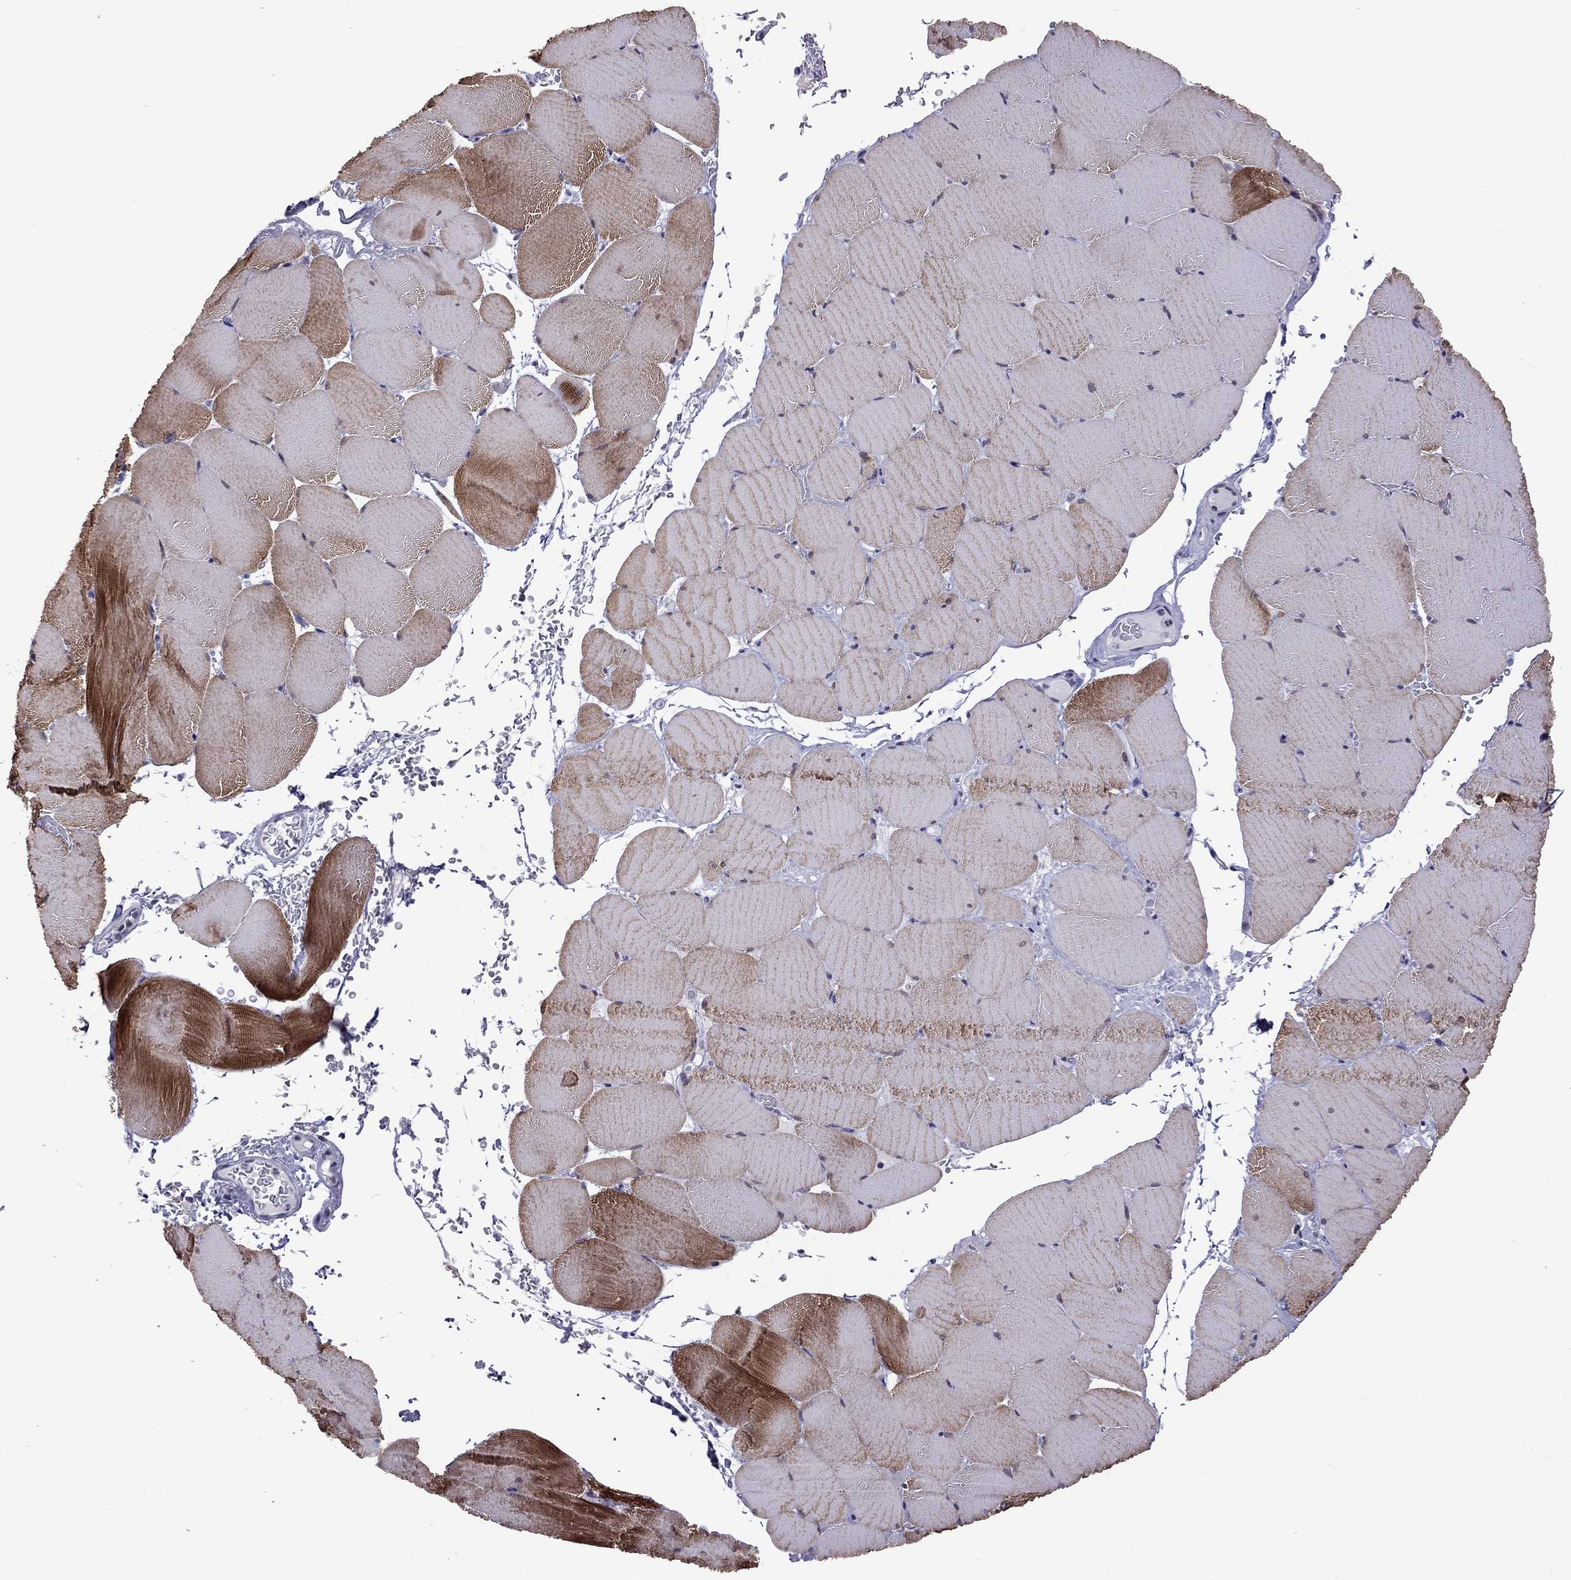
{"staining": {"intensity": "strong", "quantity": "25%-75%", "location": "cytoplasmic/membranous"}, "tissue": "skeletal muscle", "cell_type": "Myocytes", "image_type": "normal", "snomed": [{"axis": "morphology", "description": "Normal tissue, NOS"}, {"axis": "topography", "description": "Skeletal muscle"}], "caption": "Normal skeletal muscle exhibits strong cytoplasmic/membranous positivity in approximately 25%-75% of myocytes, visualized by immunohistochemistry.", "gene": "PPP1R3A", "patient": {"sex": "female", "age": 37}}